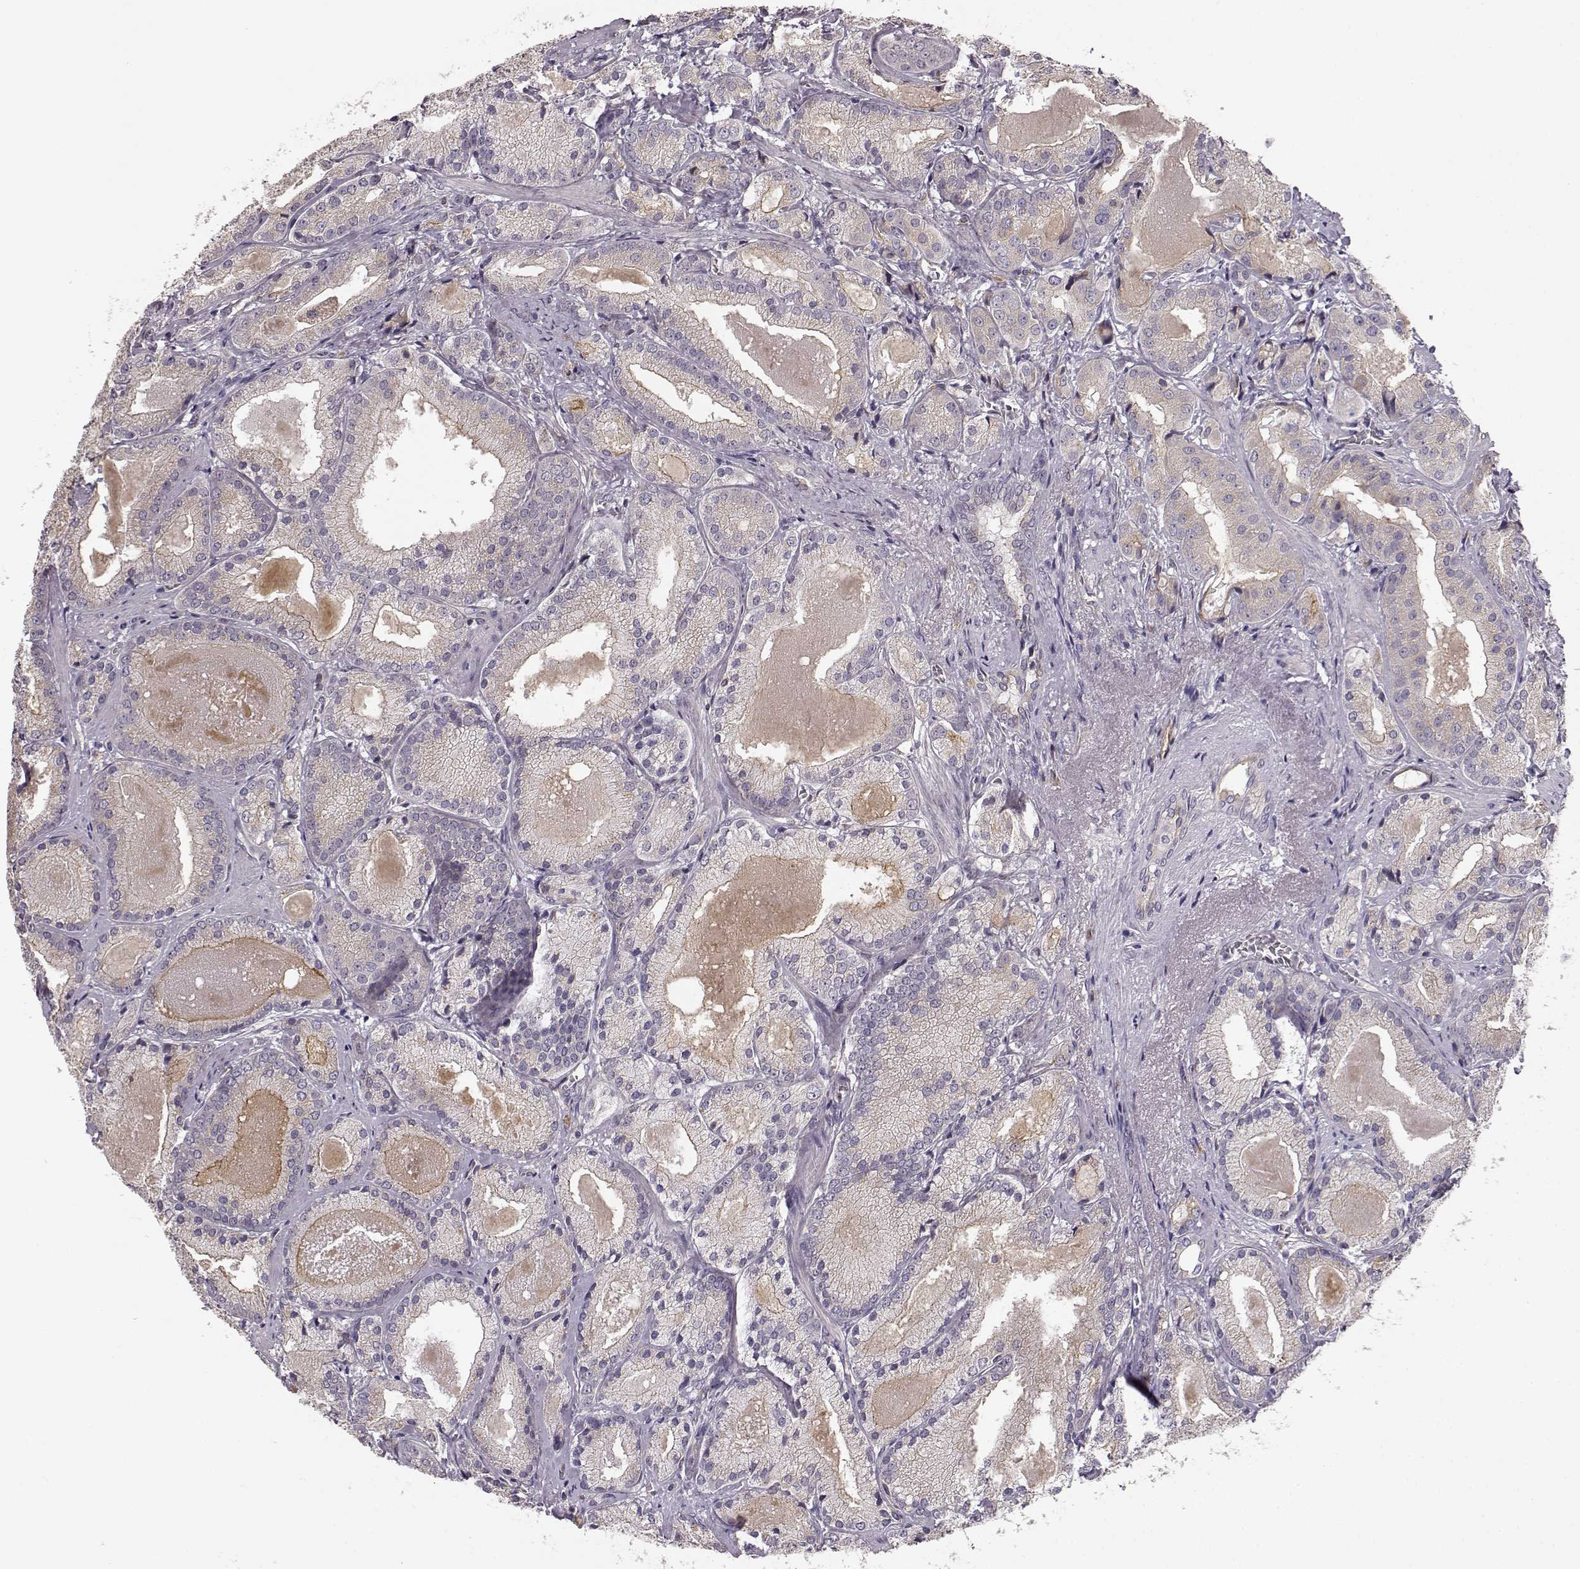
{"staining": {"intensity": "negative", "quantity": "none", "location": "none"}, "tissue": "prostate cancer", "cell_type": "Tumor cells", "image_type": "cancer", "snomed": [{"axis": "morphology", "description": "Adenocarcinoma, High grade"}, {"axis": "topography", "description": "Prostate"}], "caption": "Adenocarcinoma (high-grade) (prostate) was stained to show a protein in brown. There is no significant expression in tumor cells. Brightfield microscopy of IHC stained with DAB (3,3'-diaminobenzidine) (brown) and hematoxylin (blue), captured at high magnification.", "gene": "GHR", "patient": {"sex": "male", "age": 66}}